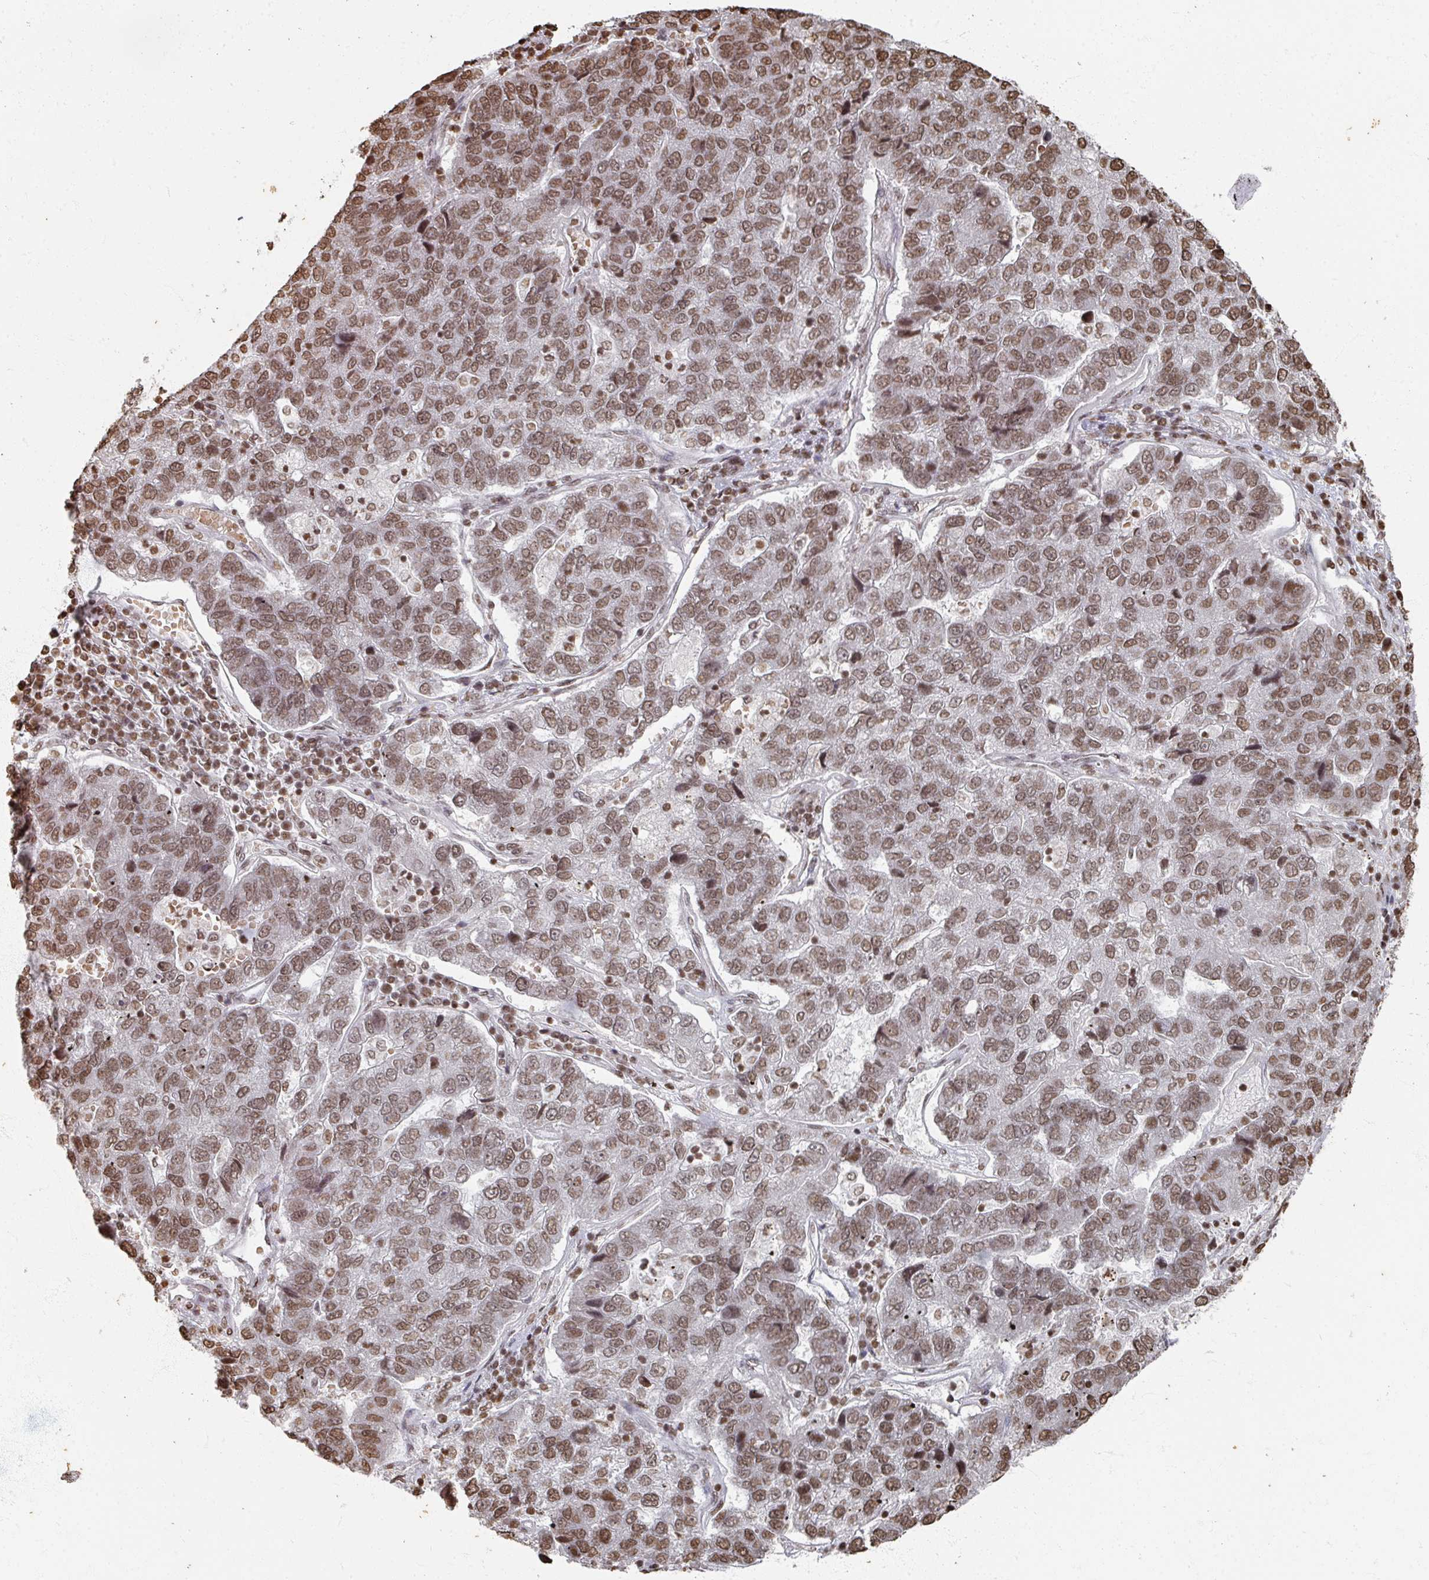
{"staining": {"intensity": "moderate", "quantity": ">75%", "location": "nuclear"}, "tissue": "pancreatic cancer", "cell_type": "Tumor cells", "image_type": "cancer", "snomed": [{"axis": "morphology", "description": "Adenocarcinoma, NOS"}, {"axis": "topography", "description": "Pancreas"}], "caption": "An image of human pancreatic cancer stained for a protein displays moderate nuclear brown staining in tumor cells.", "gene": "DCUN1D5", "patient": {"sex": "female", "age": 61}}